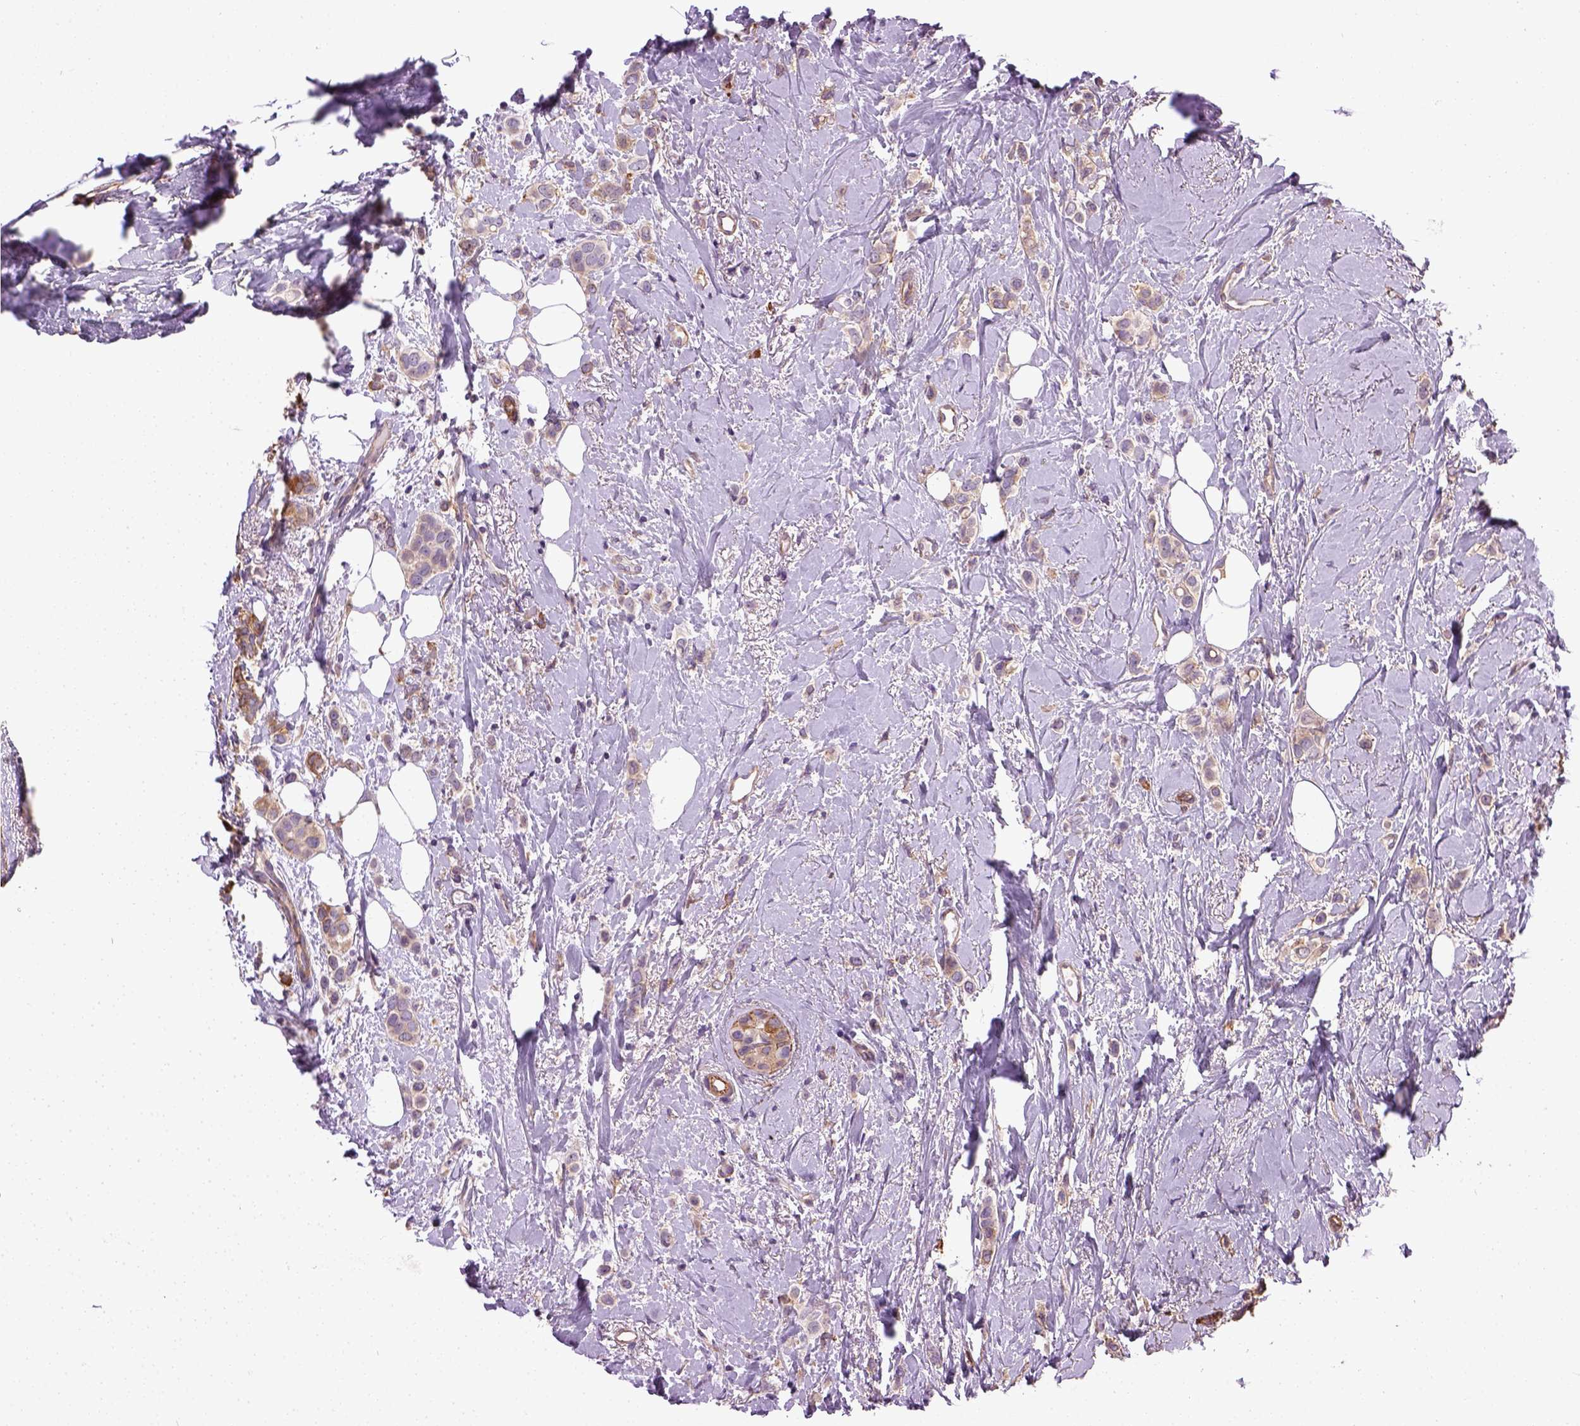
{"staining": {"intensity": "negative", "quantity": "none", "location": "none"}, "tissue": "breast cancer", "cell_type": "Tumor cells", "image_type": "cancer", "snomed": [{"axis": "morphology", "description": "Lobular carcinoma"}, {"axis": "topography", "description": "Breast"}], "caption": "IHC micrograph of human breast cancer (lobular carcinoma) stained for a protein (brown), which displays no staining in tumor cells. (DAB immunohistochemistry (IHC) visualized using brightfield microscopy, high magnification).", "gene": "TPRG1", "patient": {"sex": "female", "age": 66}}